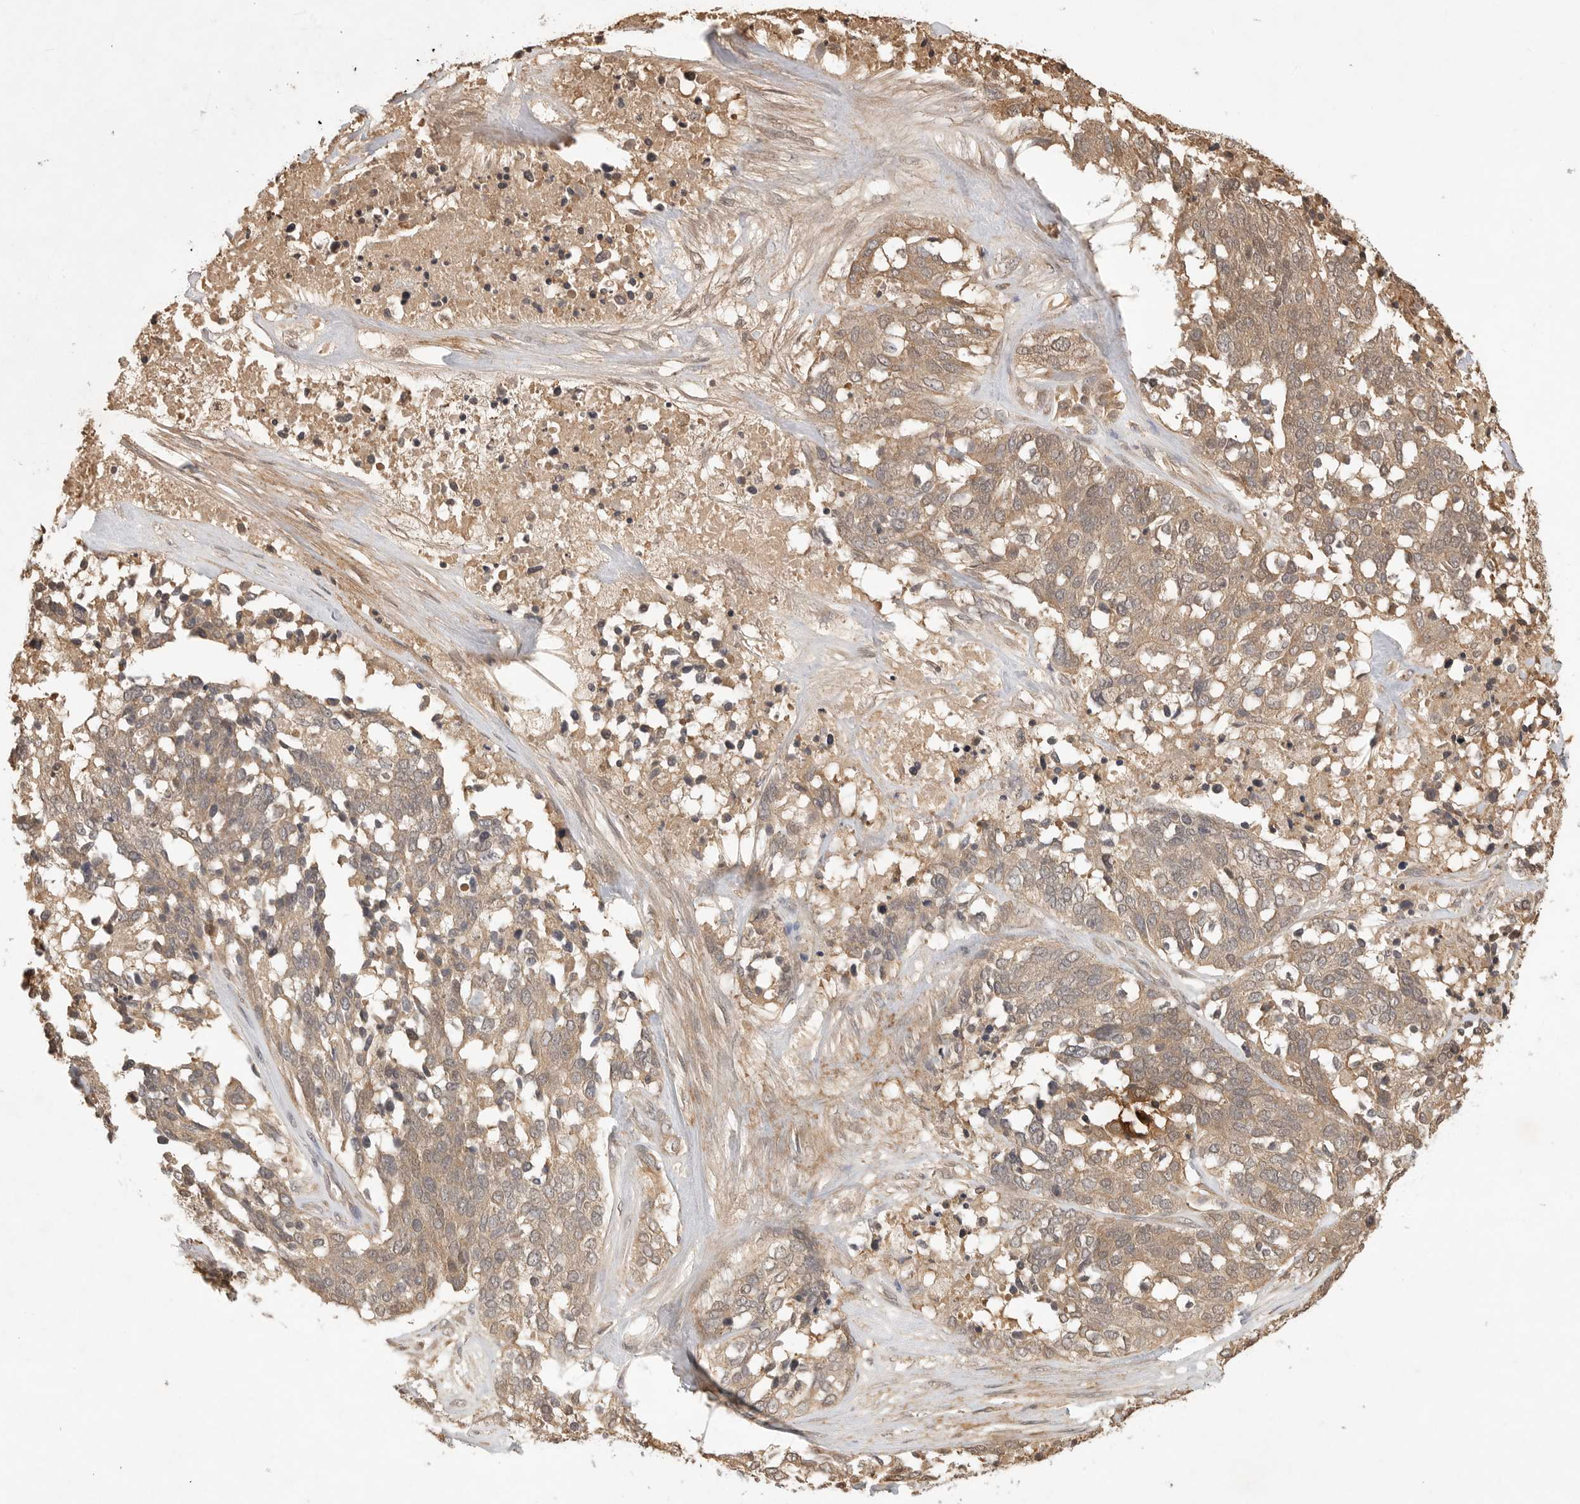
{"staining": {"intensity": "weak", "quantity": ">75%", "location": "cytoplasmic/membranous"}, "tissue": "ovarian cancer", "cell_type": "Tumor cells", "image_type": "cancer", "snomed": [{"axis": "morphology", "description": "Cystadenocarcinoma, serous, NOS"}, {"axis": "topography", "description": "Ovary"}], "caption": "Immunohistochemistry (IHC) (DAB) staining of human serous cystadenocarcinoma (ovarian) shows weak cytoplasmic/membranous protein staining in about >75% of tumor cells.", "gene": "PRMT3", "patient": {"sex": "female", "age": 44}}